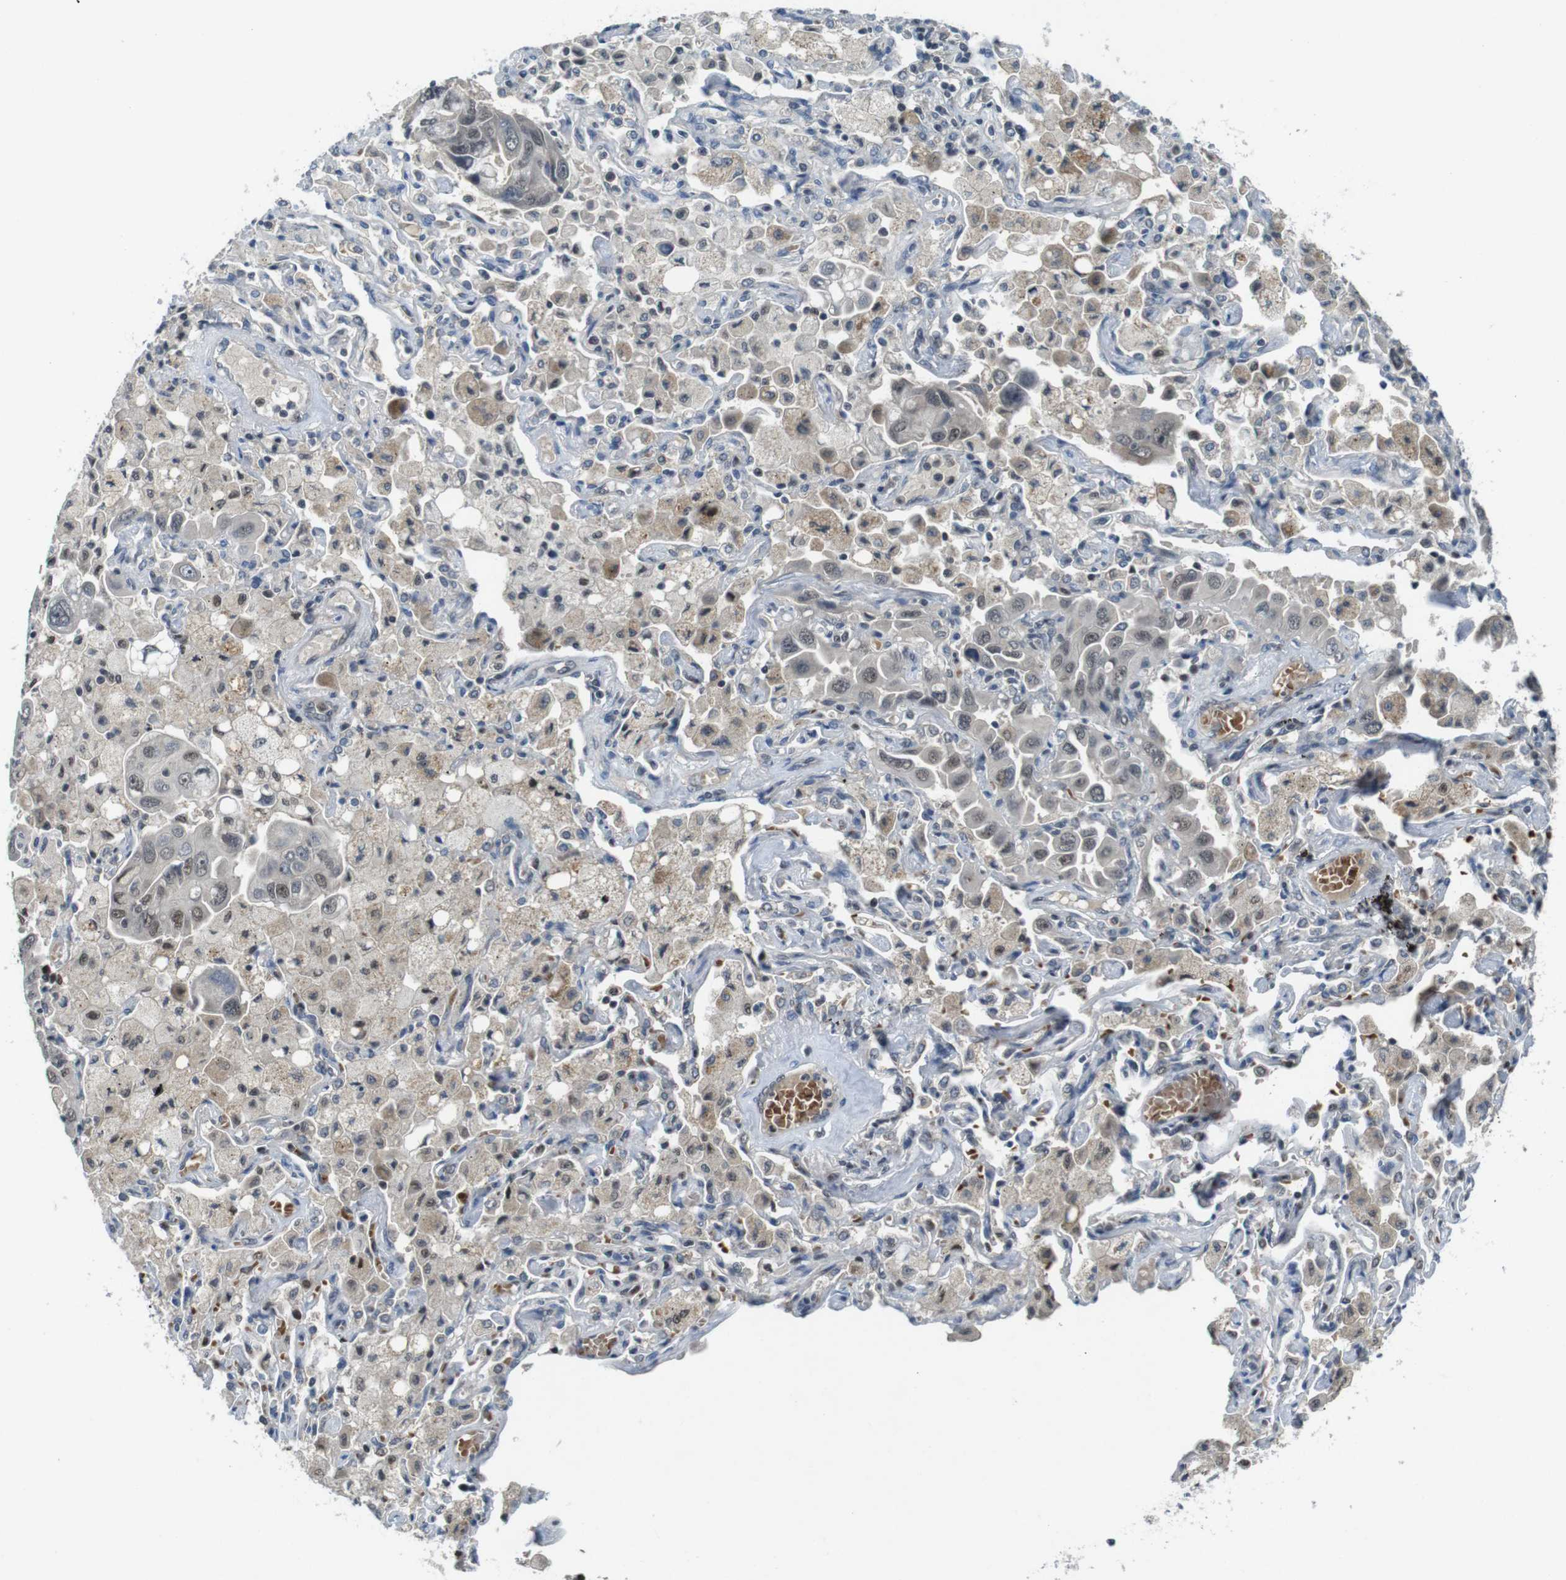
{"staining": {"intensity": "weak", "quantity": "<25%", "location": "nuclear"}, "tissue": "lung cancer", "cell_type": "Tumor cells", "image_type": "cancer", "snomed": [{"axis": "morphology", "description": "Adenocarcinoma, NOS"}, {"axis": "topography", "description": "Lung"}], "caption": "This is an IHC micrograph of lung cancer (adenocarcinoma). There is no expression in tumor cells.", "gene": "MAPKAPK5", "patient": {"sex": "male", "age": 64}}